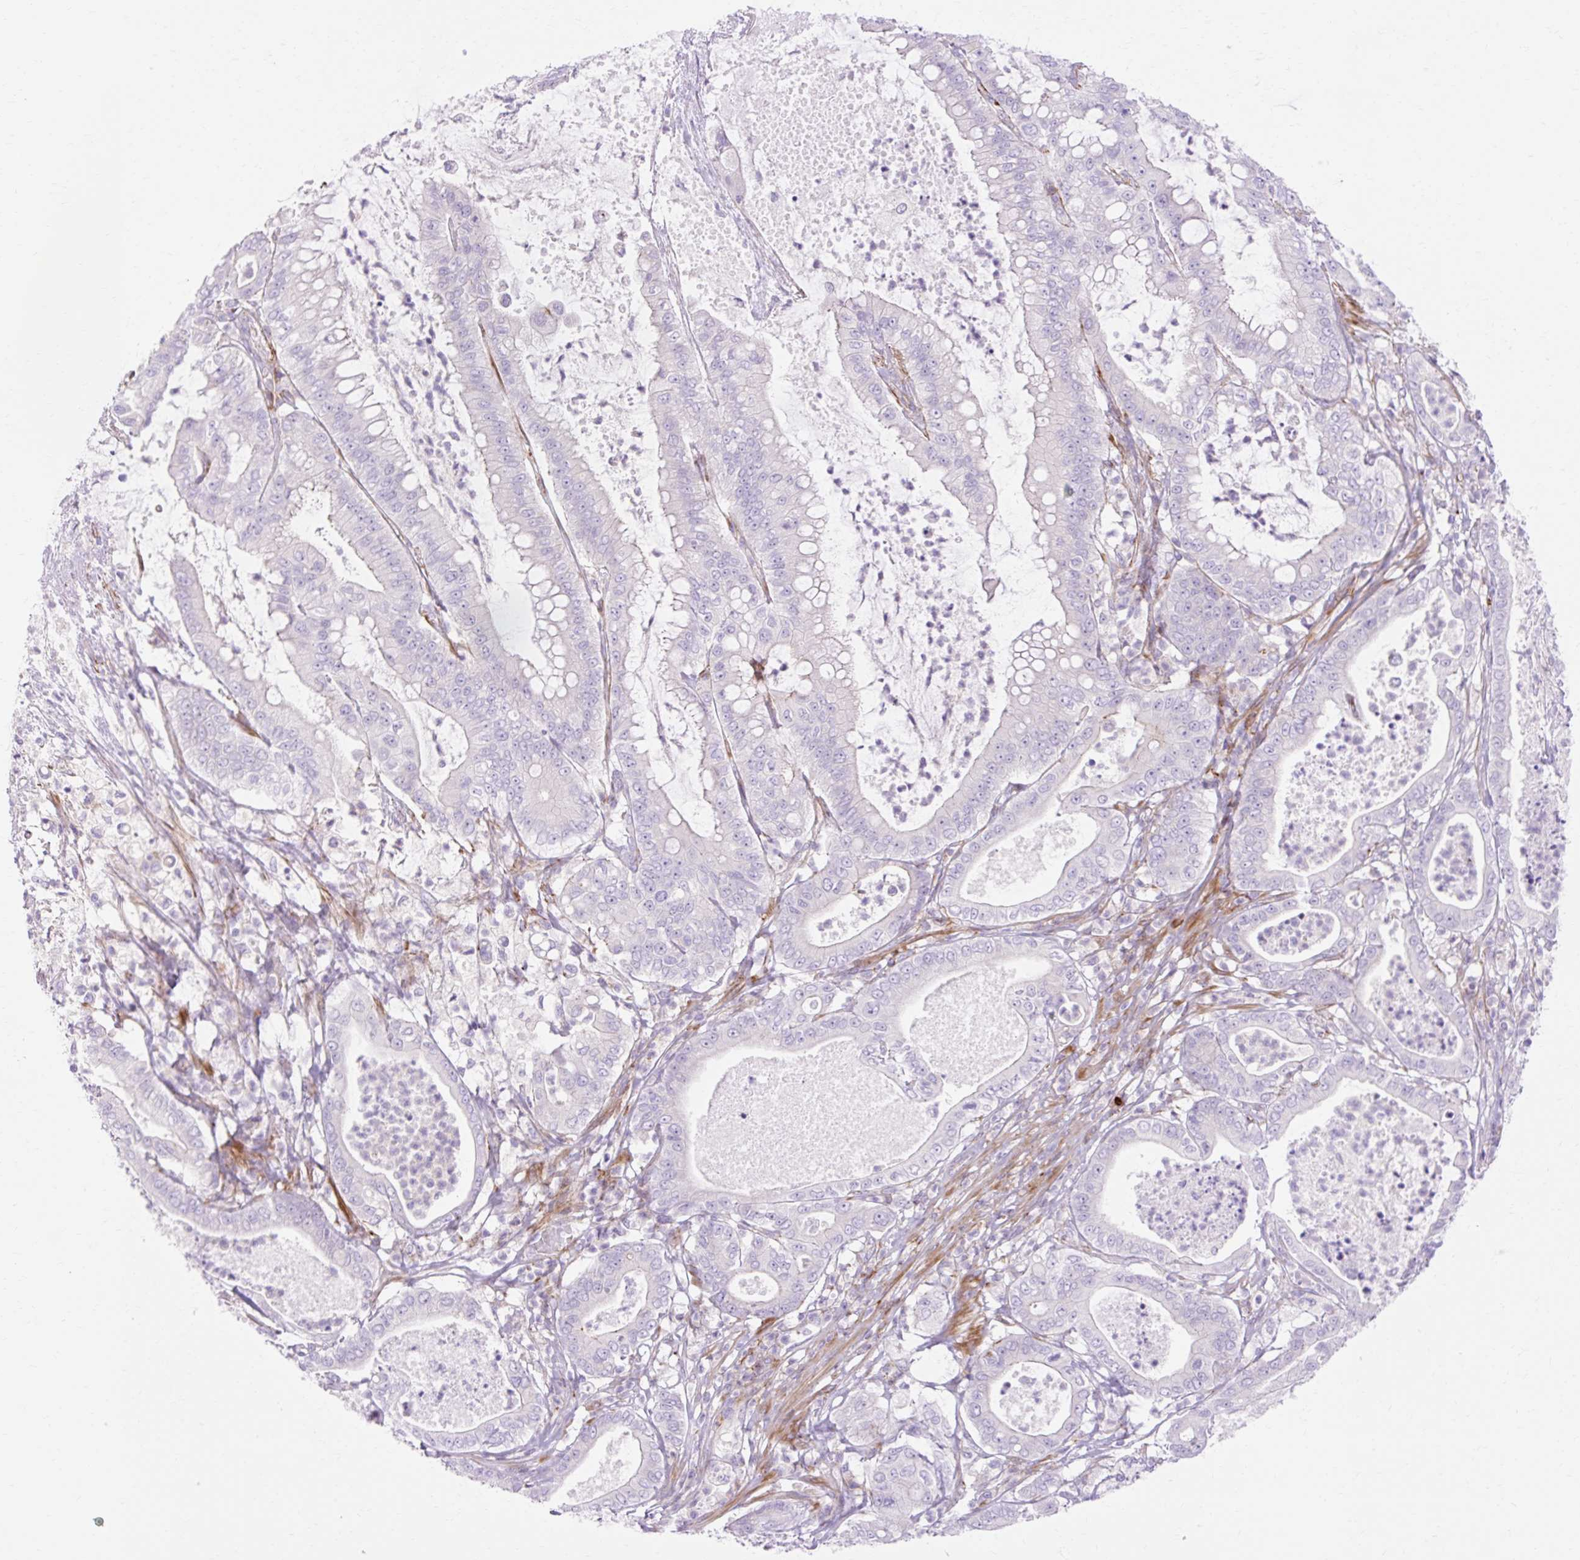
{"staining": {"intensity": "negative", "quantity": "none", "location": "none"}, "tissue": "pancreatic cancer", "cell_type": "Tumor cells", "image_type": "cancer", "snomed": [{"axis": "morphology", "description": "Adenocarcinoma, NOS"}, {"axis": "topography", "description": "Pancreas"}], "caption": "Micrograph shows no protein staining in tumor cells of pancreatic cancer (adenocarcinoma) tissue.", "gene": "CORO7-PAM16", "patient": {"sex": "male", "age": 71}}